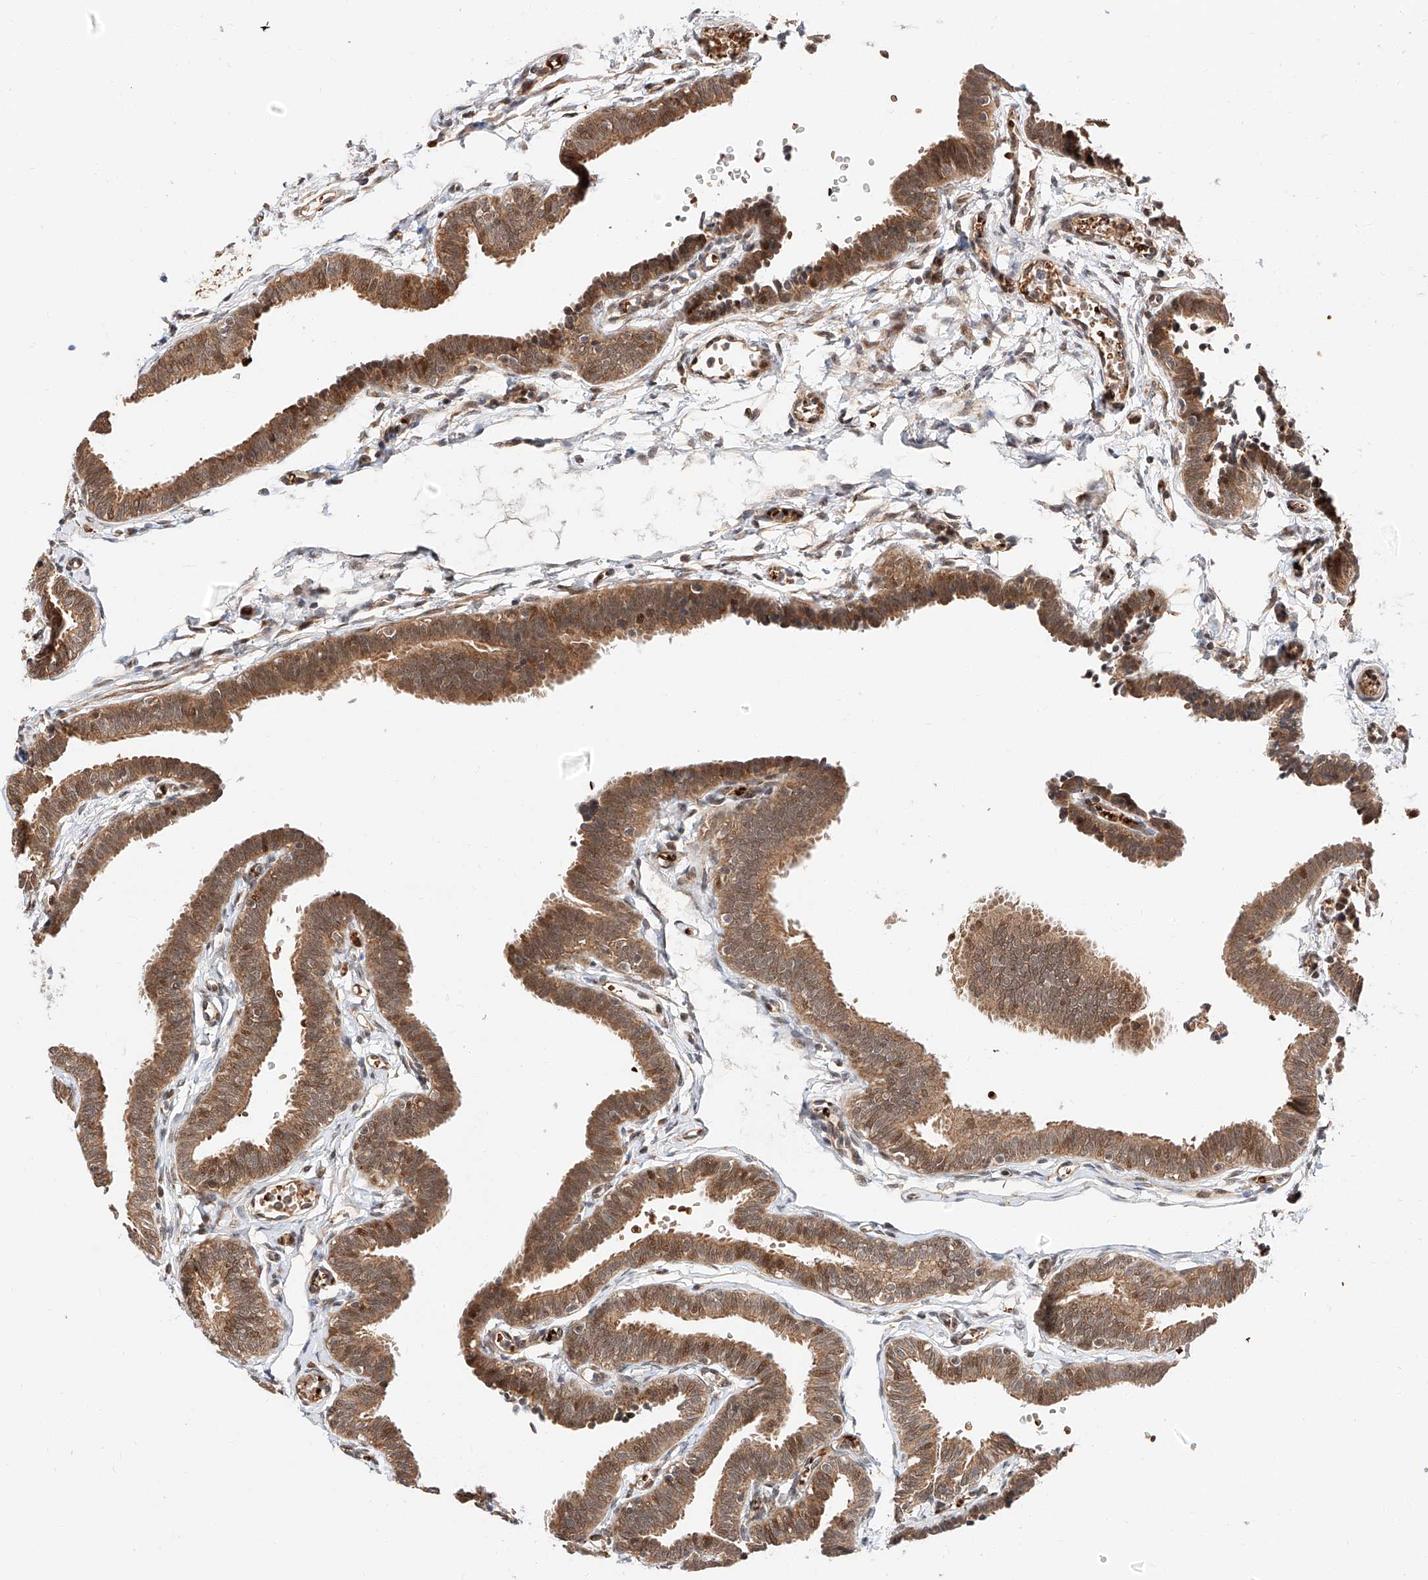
{"staining": {"intensity": "moderate", "quantity": ">75%", "location": "cytoplasmic/membranous,nuclear"}, "tissue": "fallopian tube", "cell_type": "Glandular cells", "image_type": "normal", "snomed": [{"axis": "morphology", "description": "Normal tissue, NOS"}, {"axis": "topography", "description": "Fallopian tube"}, {"axis": "topography", "description": "Ovary"}], "caption": "Immunohistochemical staining of benign fallopian tube shows medium levels of moderate cytoplasmic/membranous,nuclear positivity in approximately >75% of glandular cells.", "gene": "THTPA", "patient": {"sex": "female", "age": 23}}